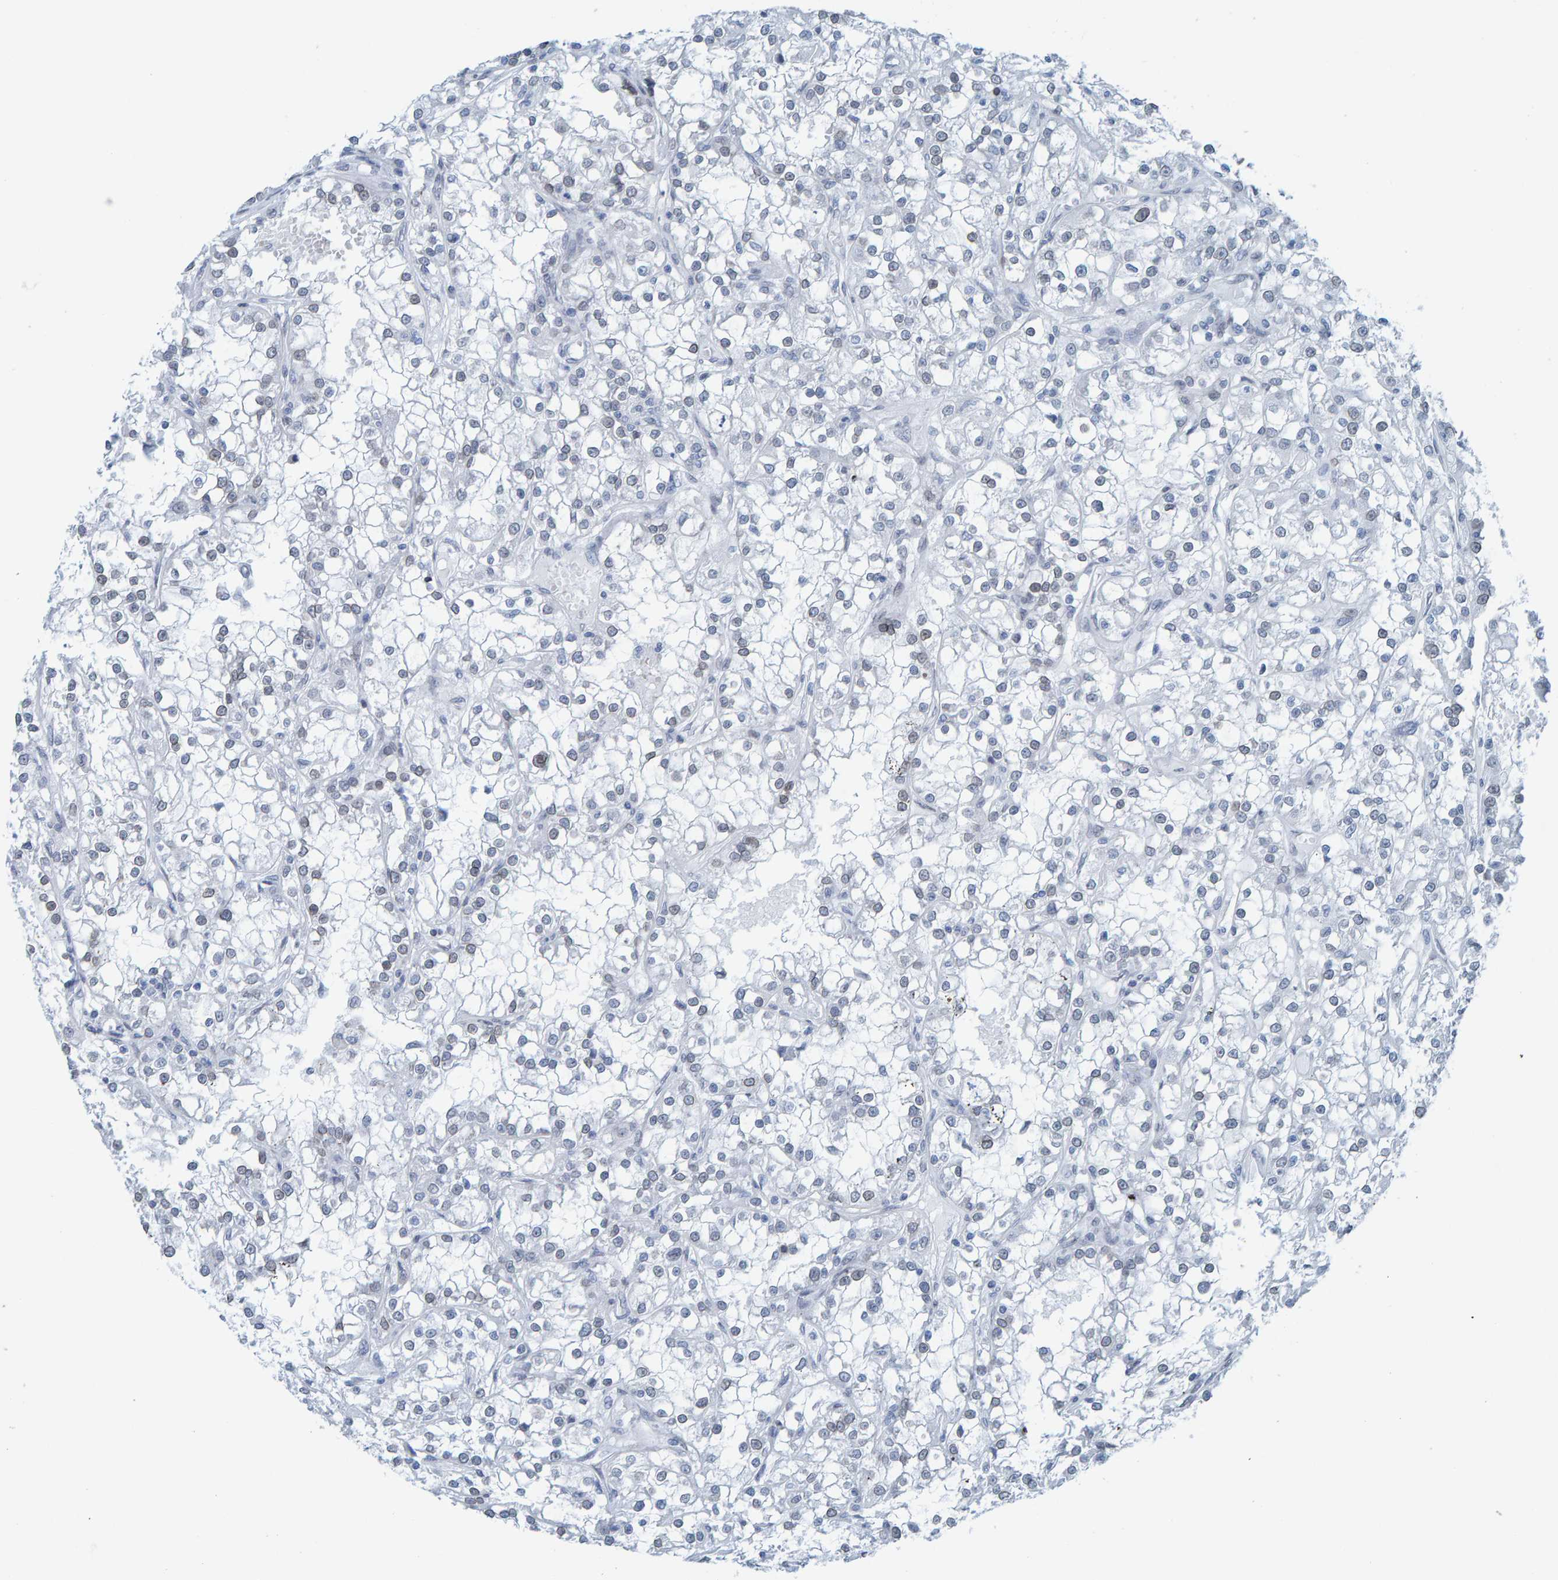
{"staining": {"intensity": "negative", "quantity": "none", "location": "none"}, "tissue": "renal cancer", "cell_type": "Tumor cells", "image_type": "cancer", "snomed": [{"axis": "morphology", "description": "Adenocarcinoma, NOS"}, {"axis": "topography", "description": "Kidney"}], "caption": "This is an immunohistochemistry (IHC) histopathology image of renal cancer. There is no positivity in tumor cells.", "gene": "LMNB2", "patient": {"sex": "female", "age": 52}}